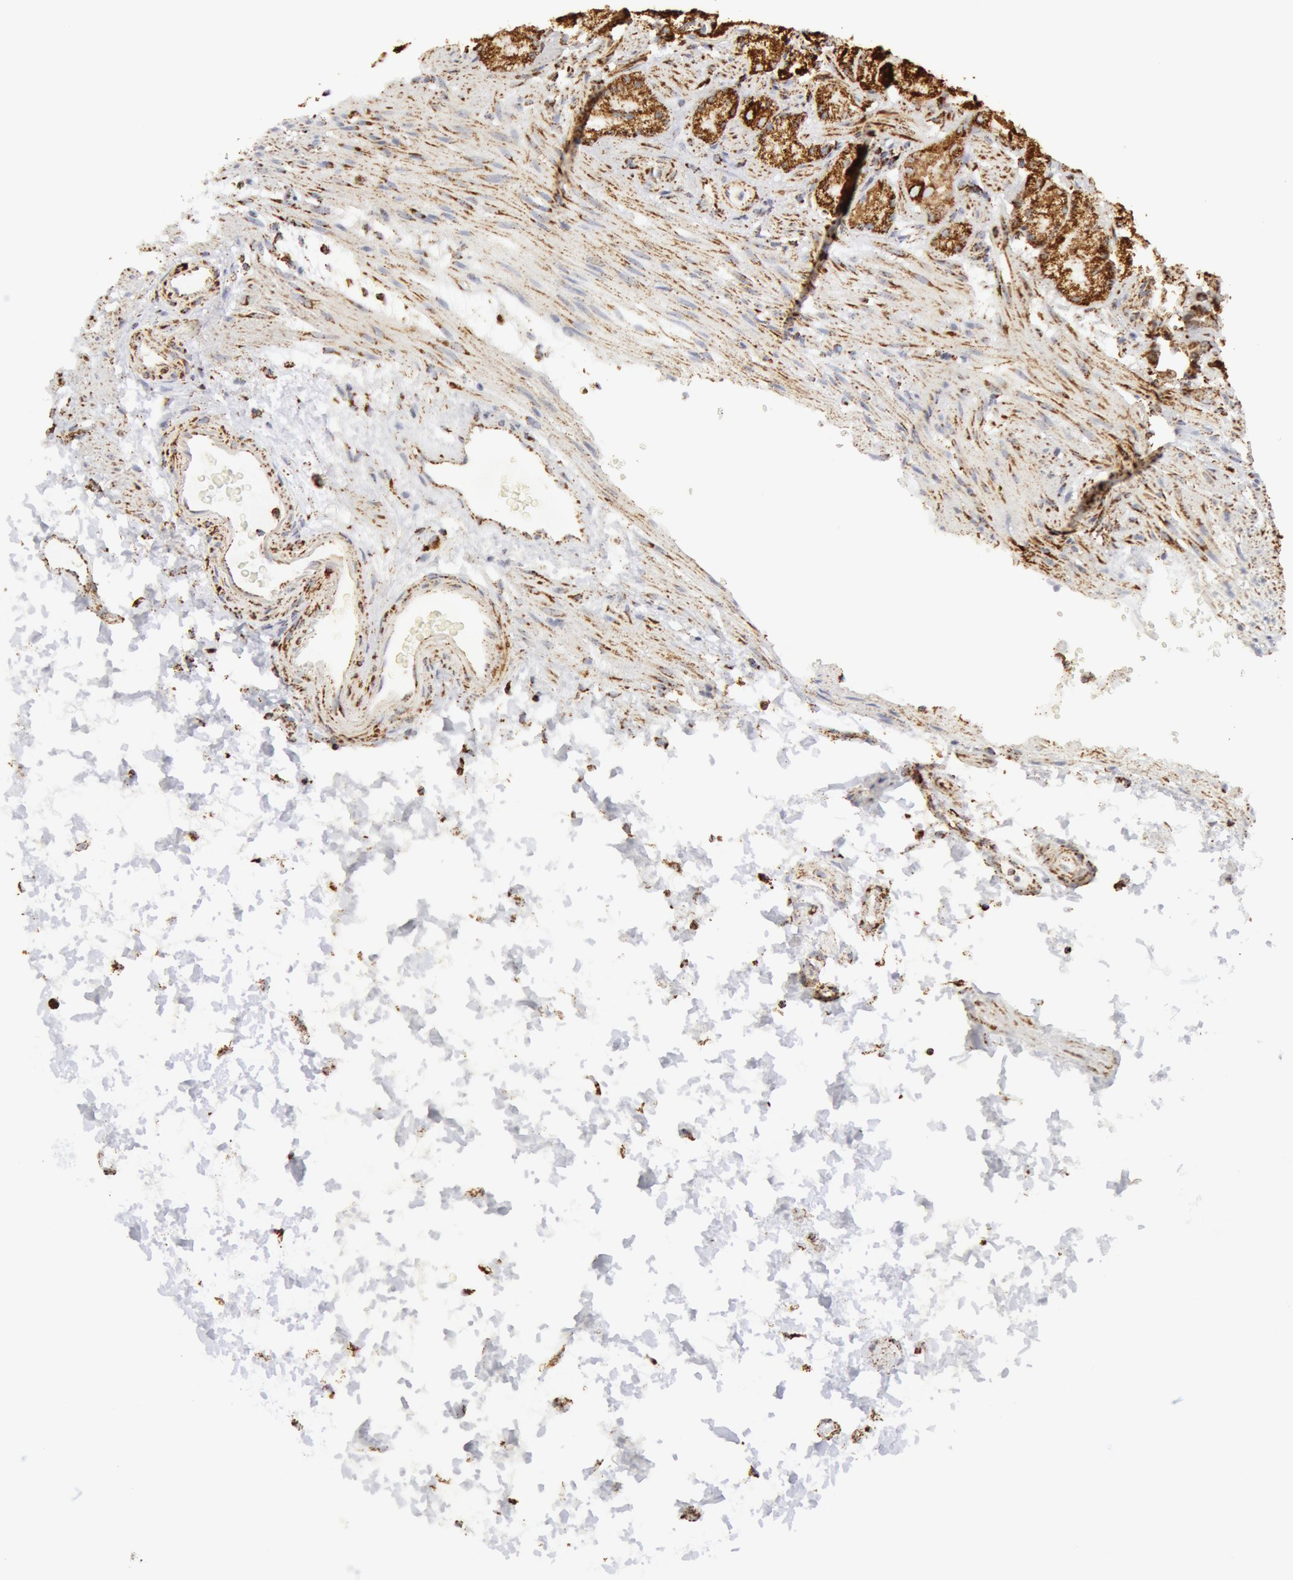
{"staining": {"intensity": "strong", "quantity": ">75%", "location": "cytoplasmic/membranous"}, "tissue": "stomach", "cell_type": "Glandular cells", "image_type": "normal", "snomed": [{"axis": "morphology", "description": "Normal tissue, NOS"}, {"axis": "topography", "description": "Stomach, upper"}], "caption": "Brown immunohistochemical staining in unremarkable human stomach exhibits strong cytoplasmic/membranous staining in about >75% of glandular cells. The protein of interest is shown in brown color, while the nuclei are stained blue.", "gene": "ATP5F1B", "patient": {"sex": "female", "age": 75}}